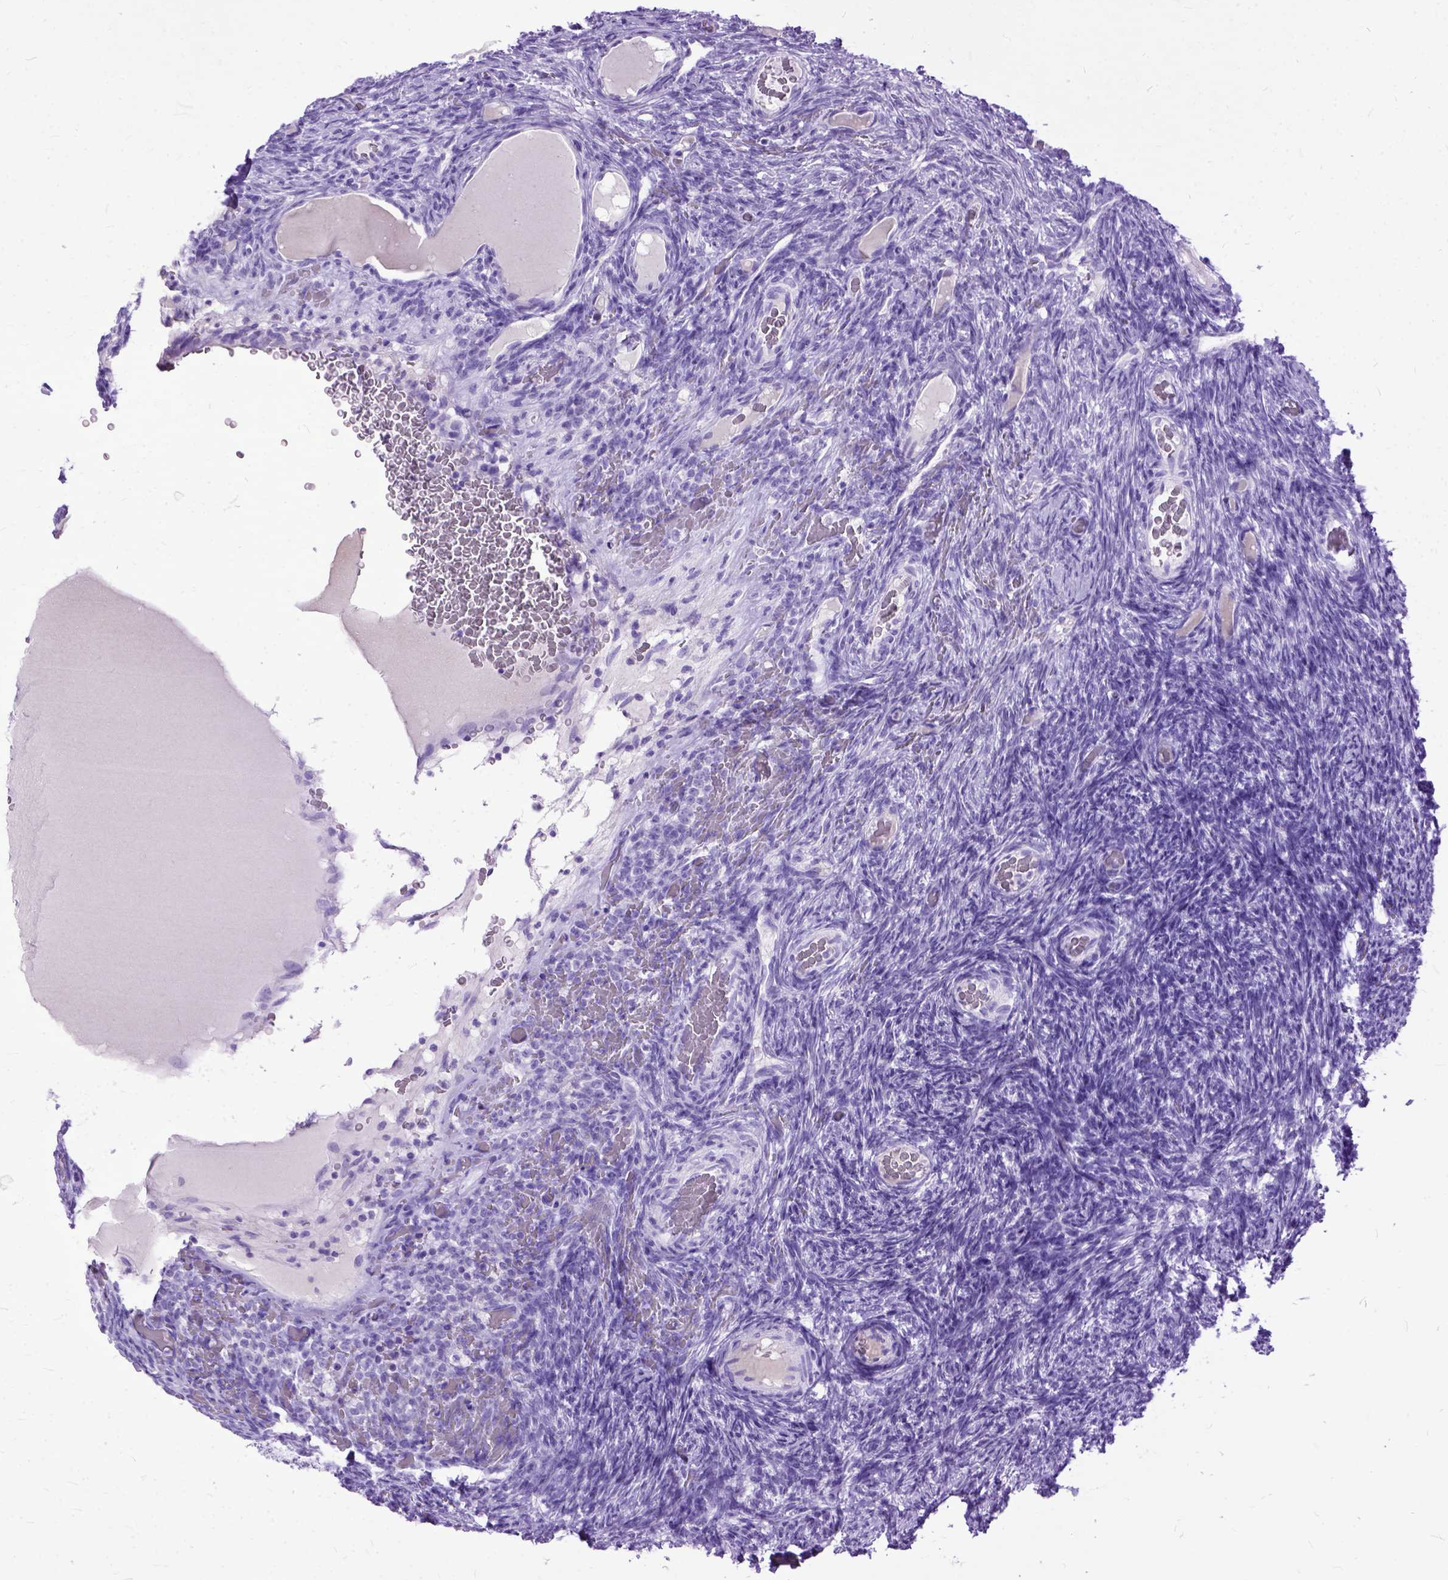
{"staining": {"intensity": "negative", "quantity": "none", "location": "none"}, "tissue": "ovary", "cell_type": "Follicle cells", "image_type": "normal", "snomed": [{"axis": "morphology", "description": "Normal tissue, NOS"}, {"axis": "topography", "description": "Ovary"}], "caption": "Immunohistochemical staining of normal ovary demonstrates no significant expression in follicle cells. (Stains: DAB (3,3'-diaminobenzidine) IHC with hematoxylin counter stain, Microscopy: brightfield microscopy at high magnification).", "gene": "GNGT1", "patient": {"sex": "female", "age": 34}}